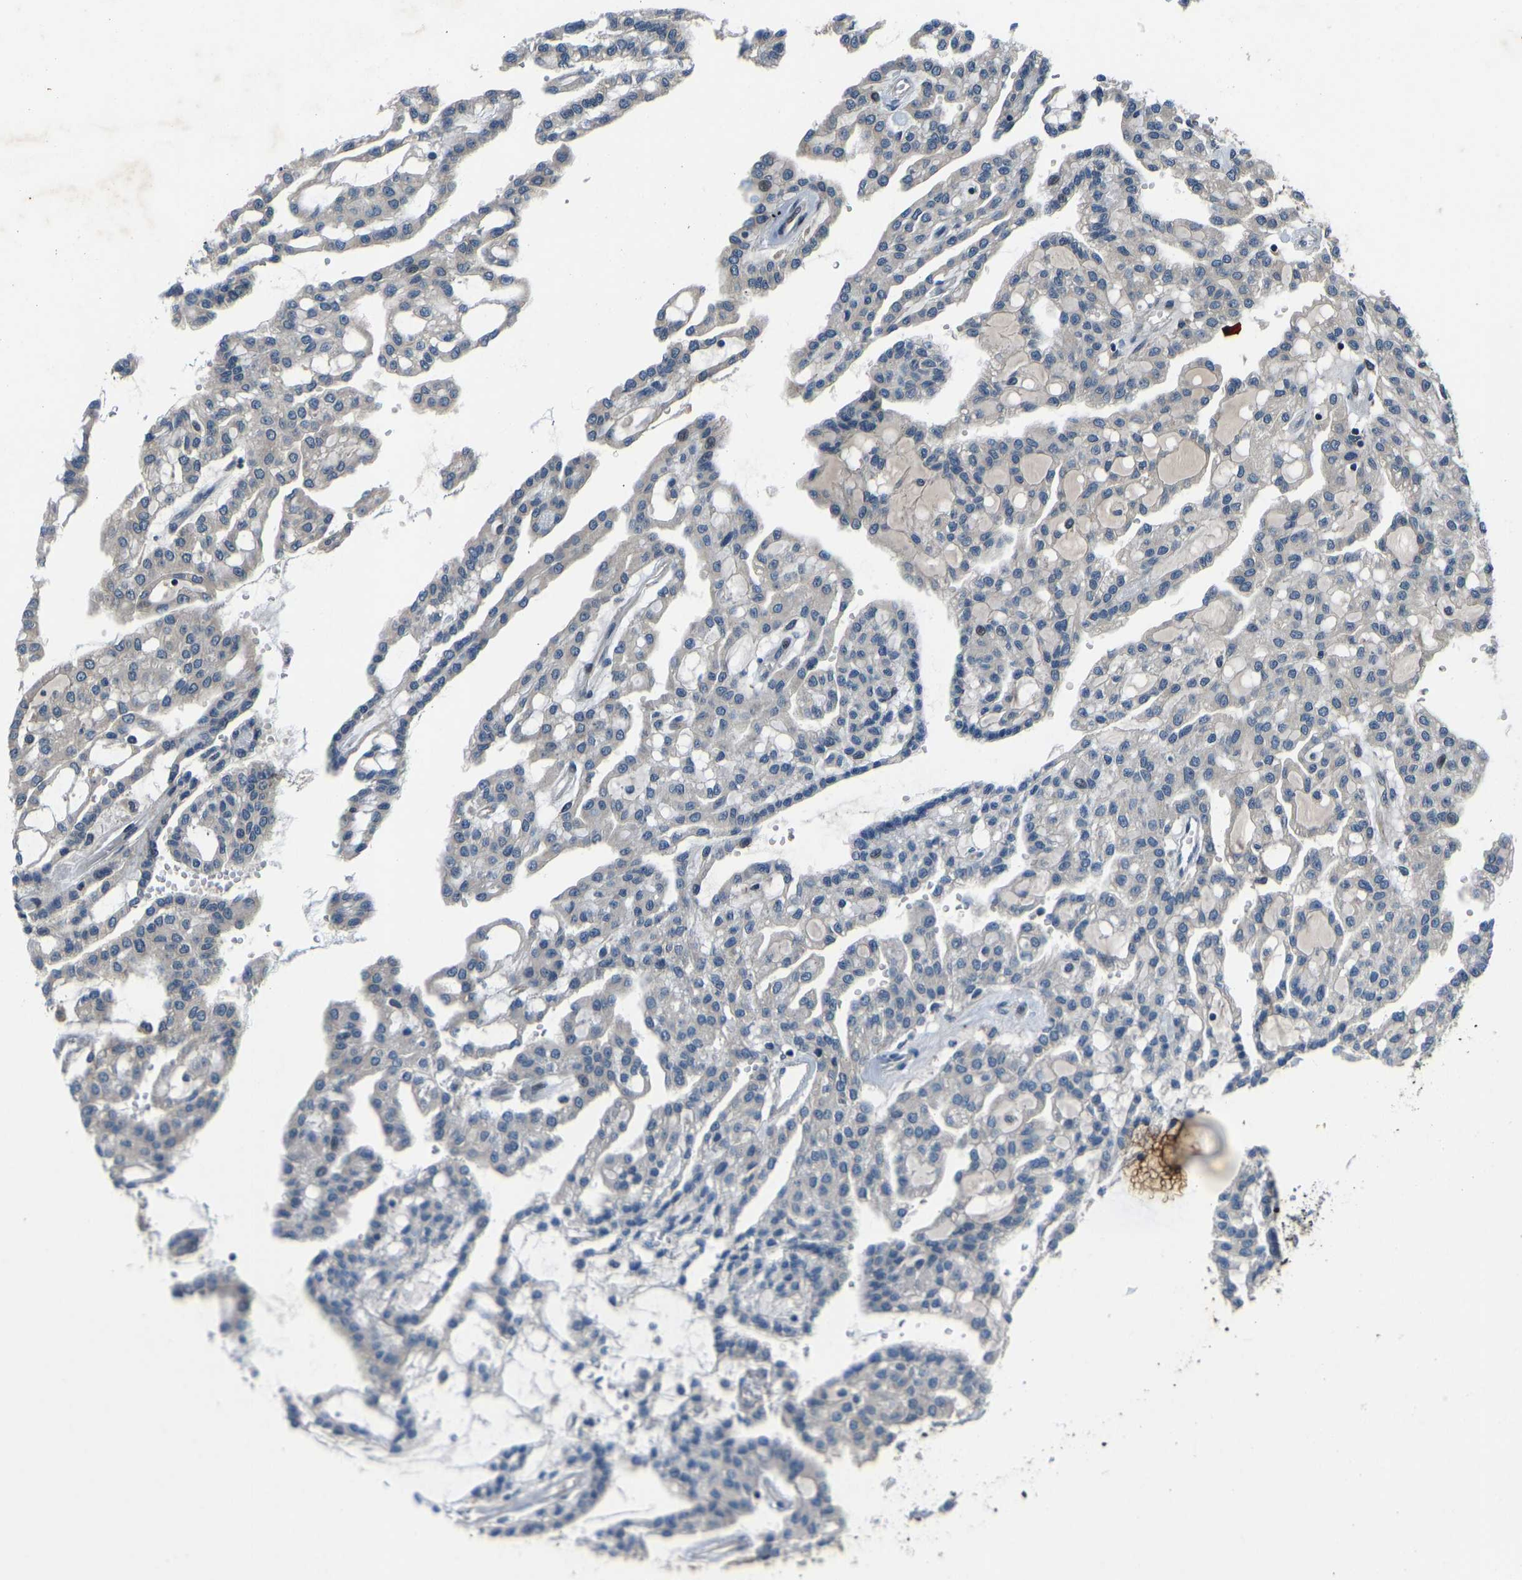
{"staining": {"intensity": "negative", "quantity": "none", "location": "none"}, "tissue": "renal cancer", "cell_type": "Tumor cells", "image_type": "cancer", "snomed": [{"axis": "morphology", "description": "Adenocarcinoma, NOS"}, {"axis": "topography", "description": "Kidney"}], "caption": "Photomicrograph shows no significant protein staining in tumor cells of renal cancer (adenocarcinoma).", "gene": "RLIM", "patient": {"sex": "male", "age": 63}}